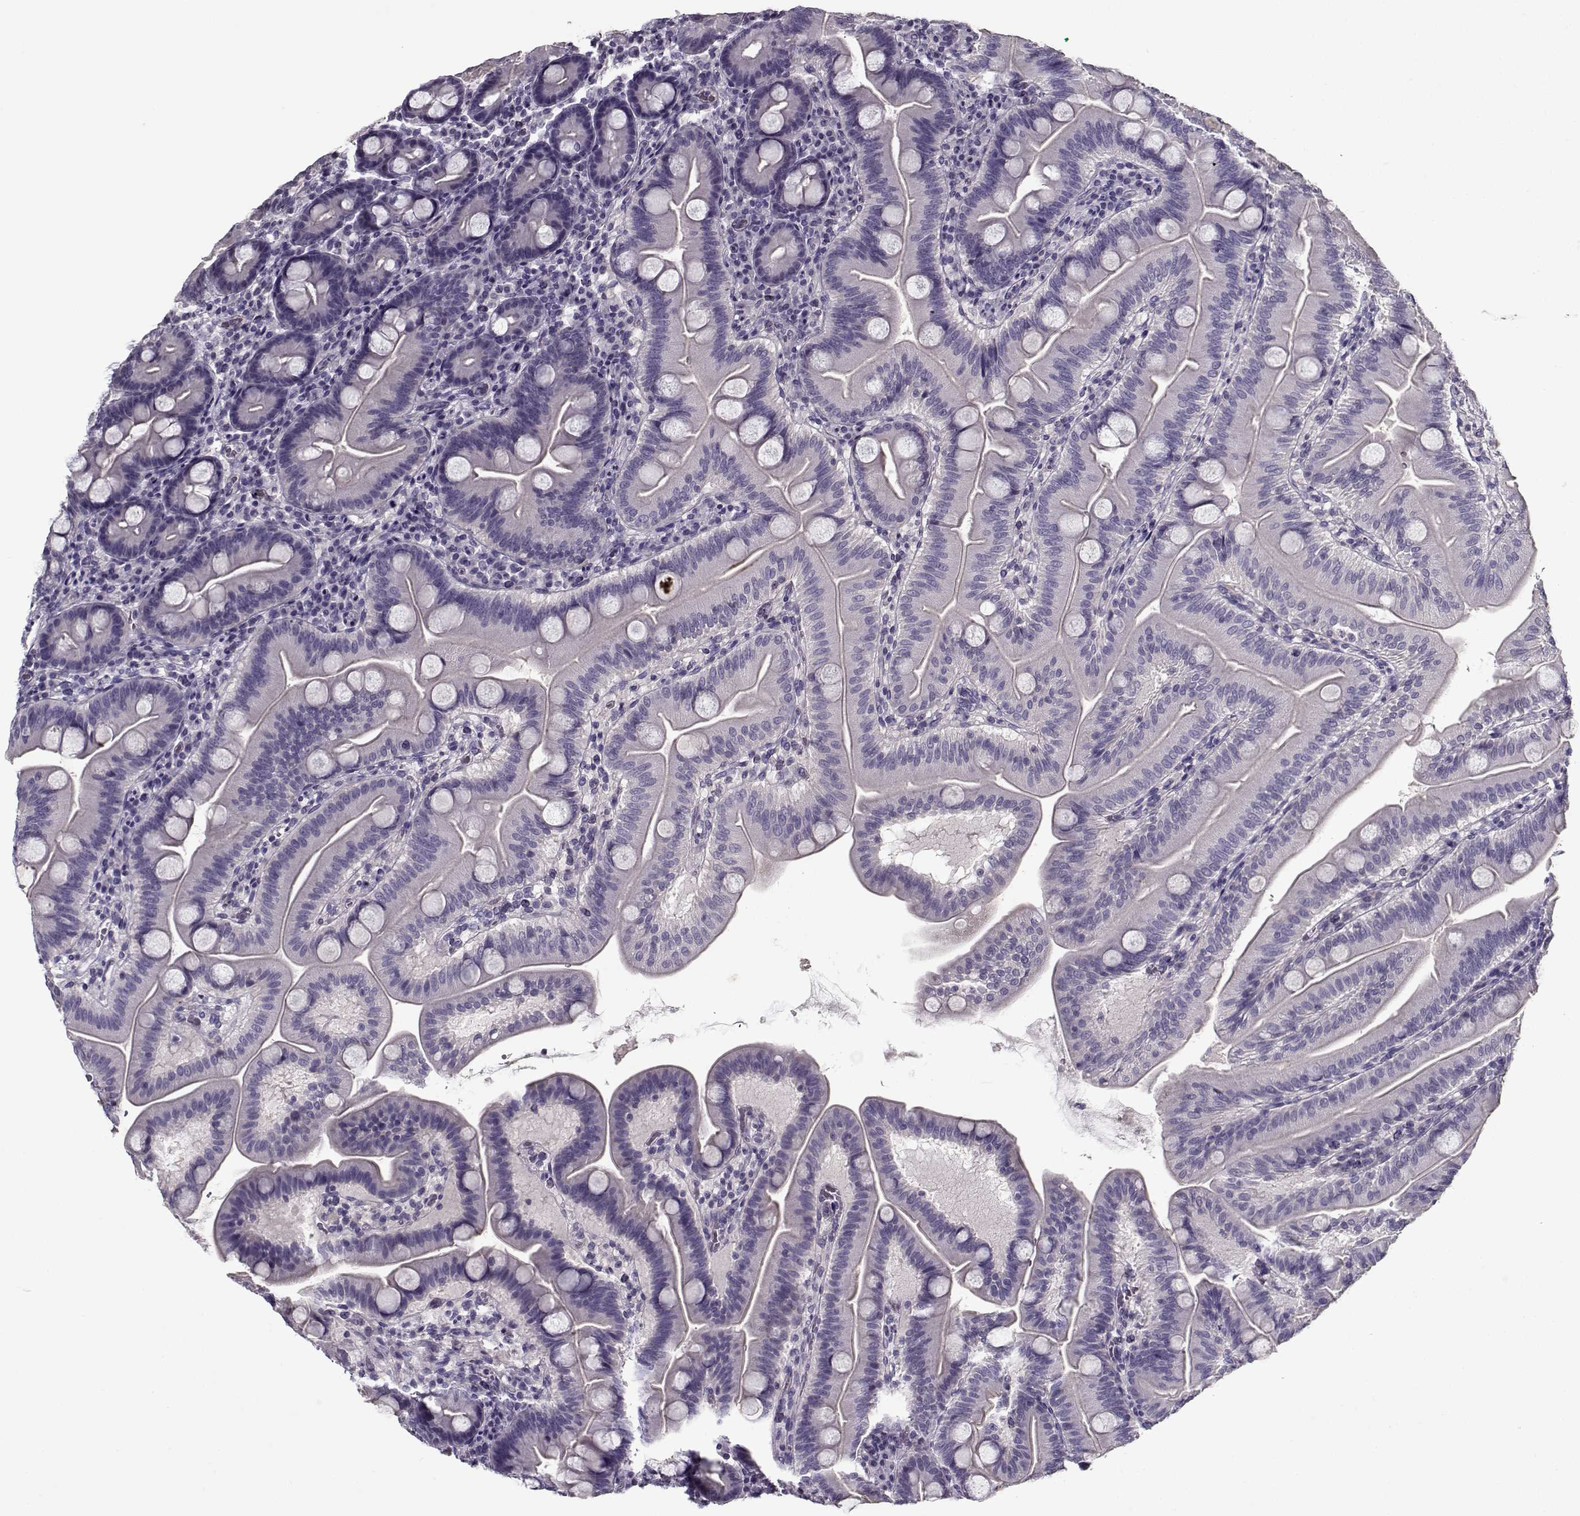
{"staining": {"intensity": "negative", "quantity": "none", "location": "none"}, "tissue": "duodenum", "cell_type": "Glandular cells", "image_type": "normal", "snomed": [{"axis": "morphology", "description": "Normal tissue, NOS"}, {"axis": "topography", "description": "Duodenum"}], "caption": "The micrograph shows no staining of glandular cells in unremarkable duodenum.", "gene": "CCDC136", "patient": {"sex": "male", "age": 59}}